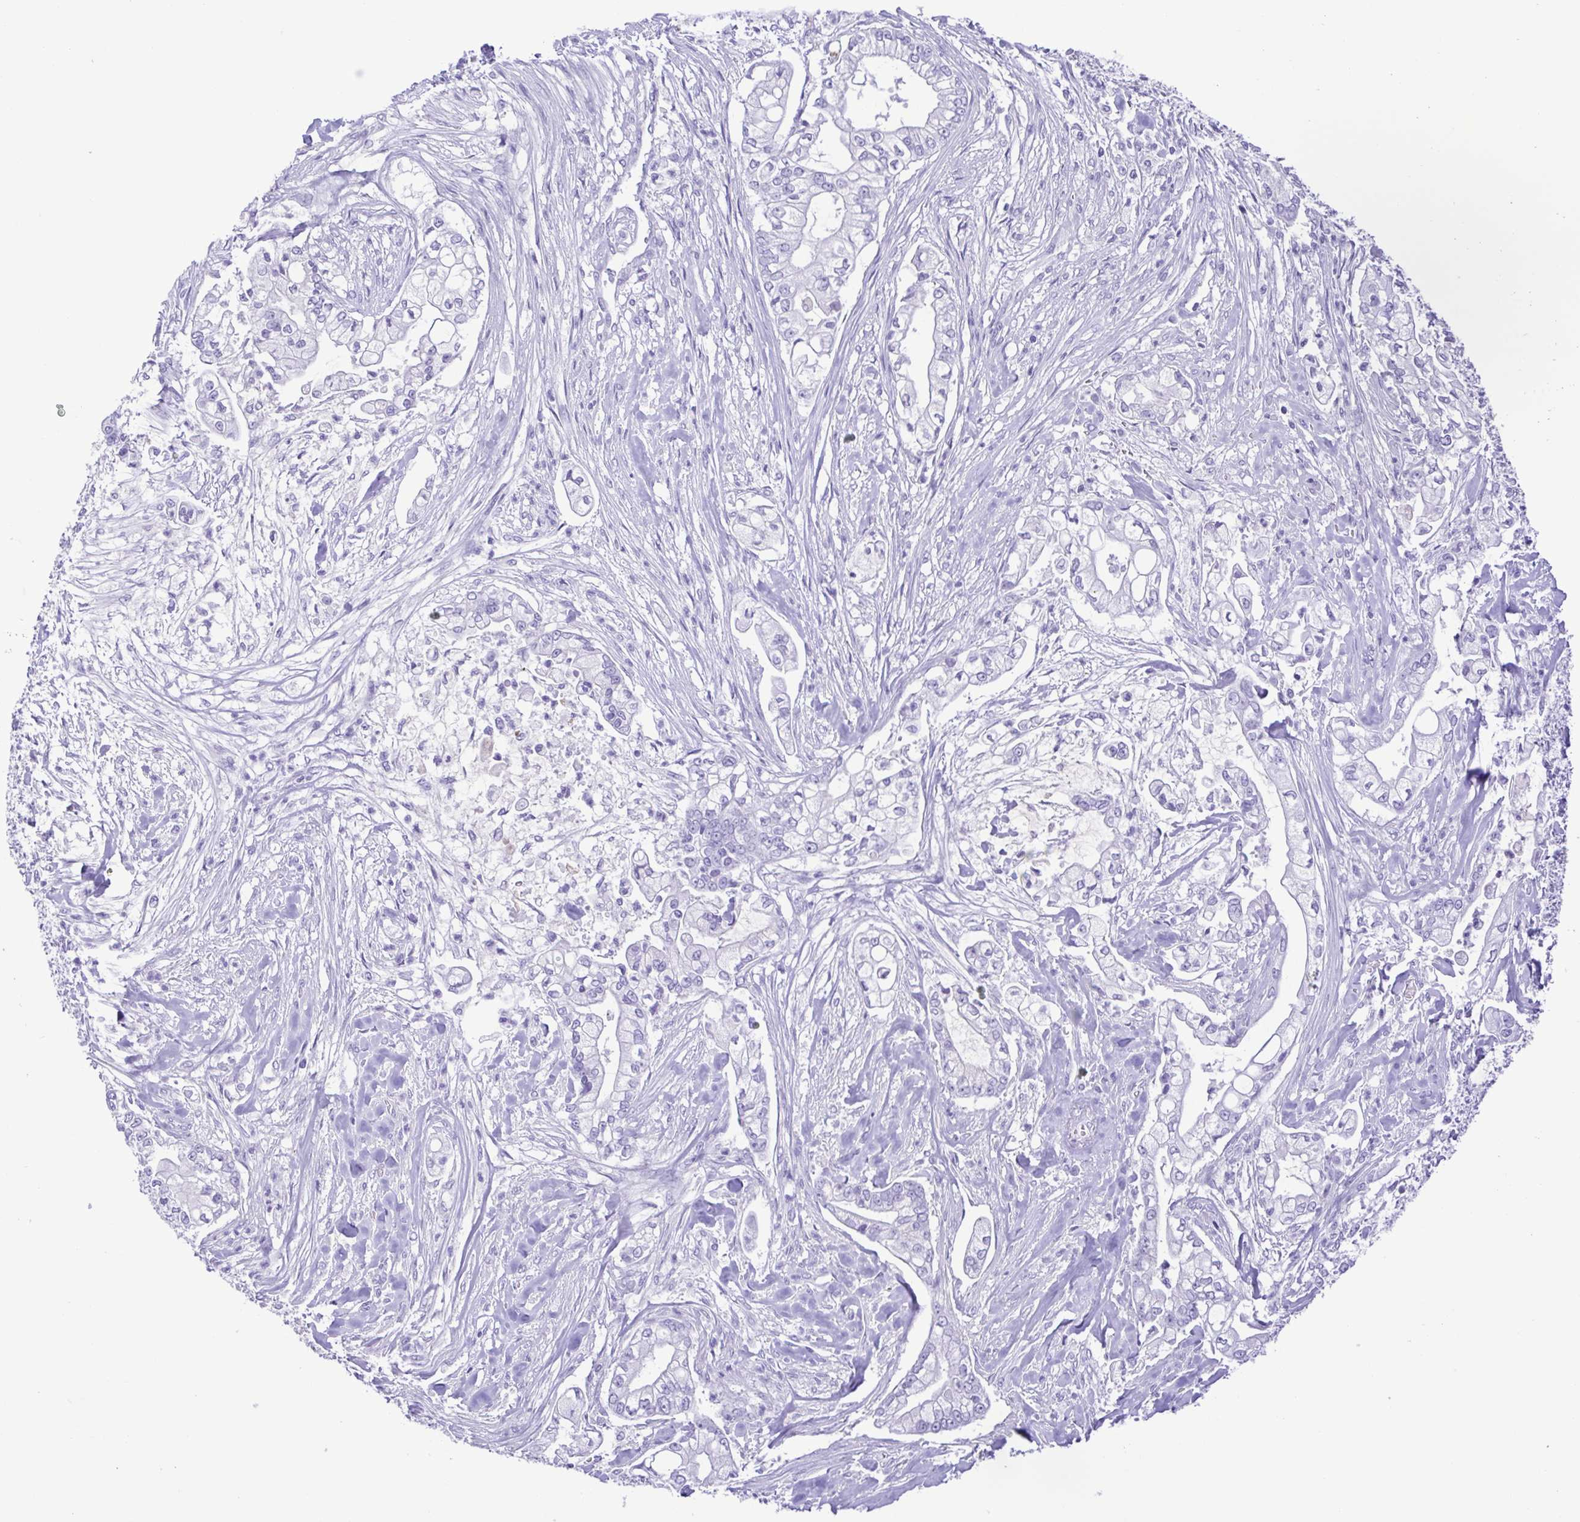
{"staining": {"intensity": "negative", "quantity": "none", "location": "none"}, "tissue": "pancreatic cancer", "cell_type": "Tumor cells", "image_type": "cancer", "snomed": [{"axis": "morphology", "description": "Adenocarcinoma, NOS"}, {"axis": "topography", "description": "Pancreas"}], "caption": "Immunohistochemistry photomicrograph of neoplastic tissue: human pancreatic cancer (adenocarcinoma) stained with DAB (3,3'-diaminobenzidine) exhibits no significant protein staining in tumor cells.", "gene": "OVGP1", "patient": {"sex": "female", "age": 69}}